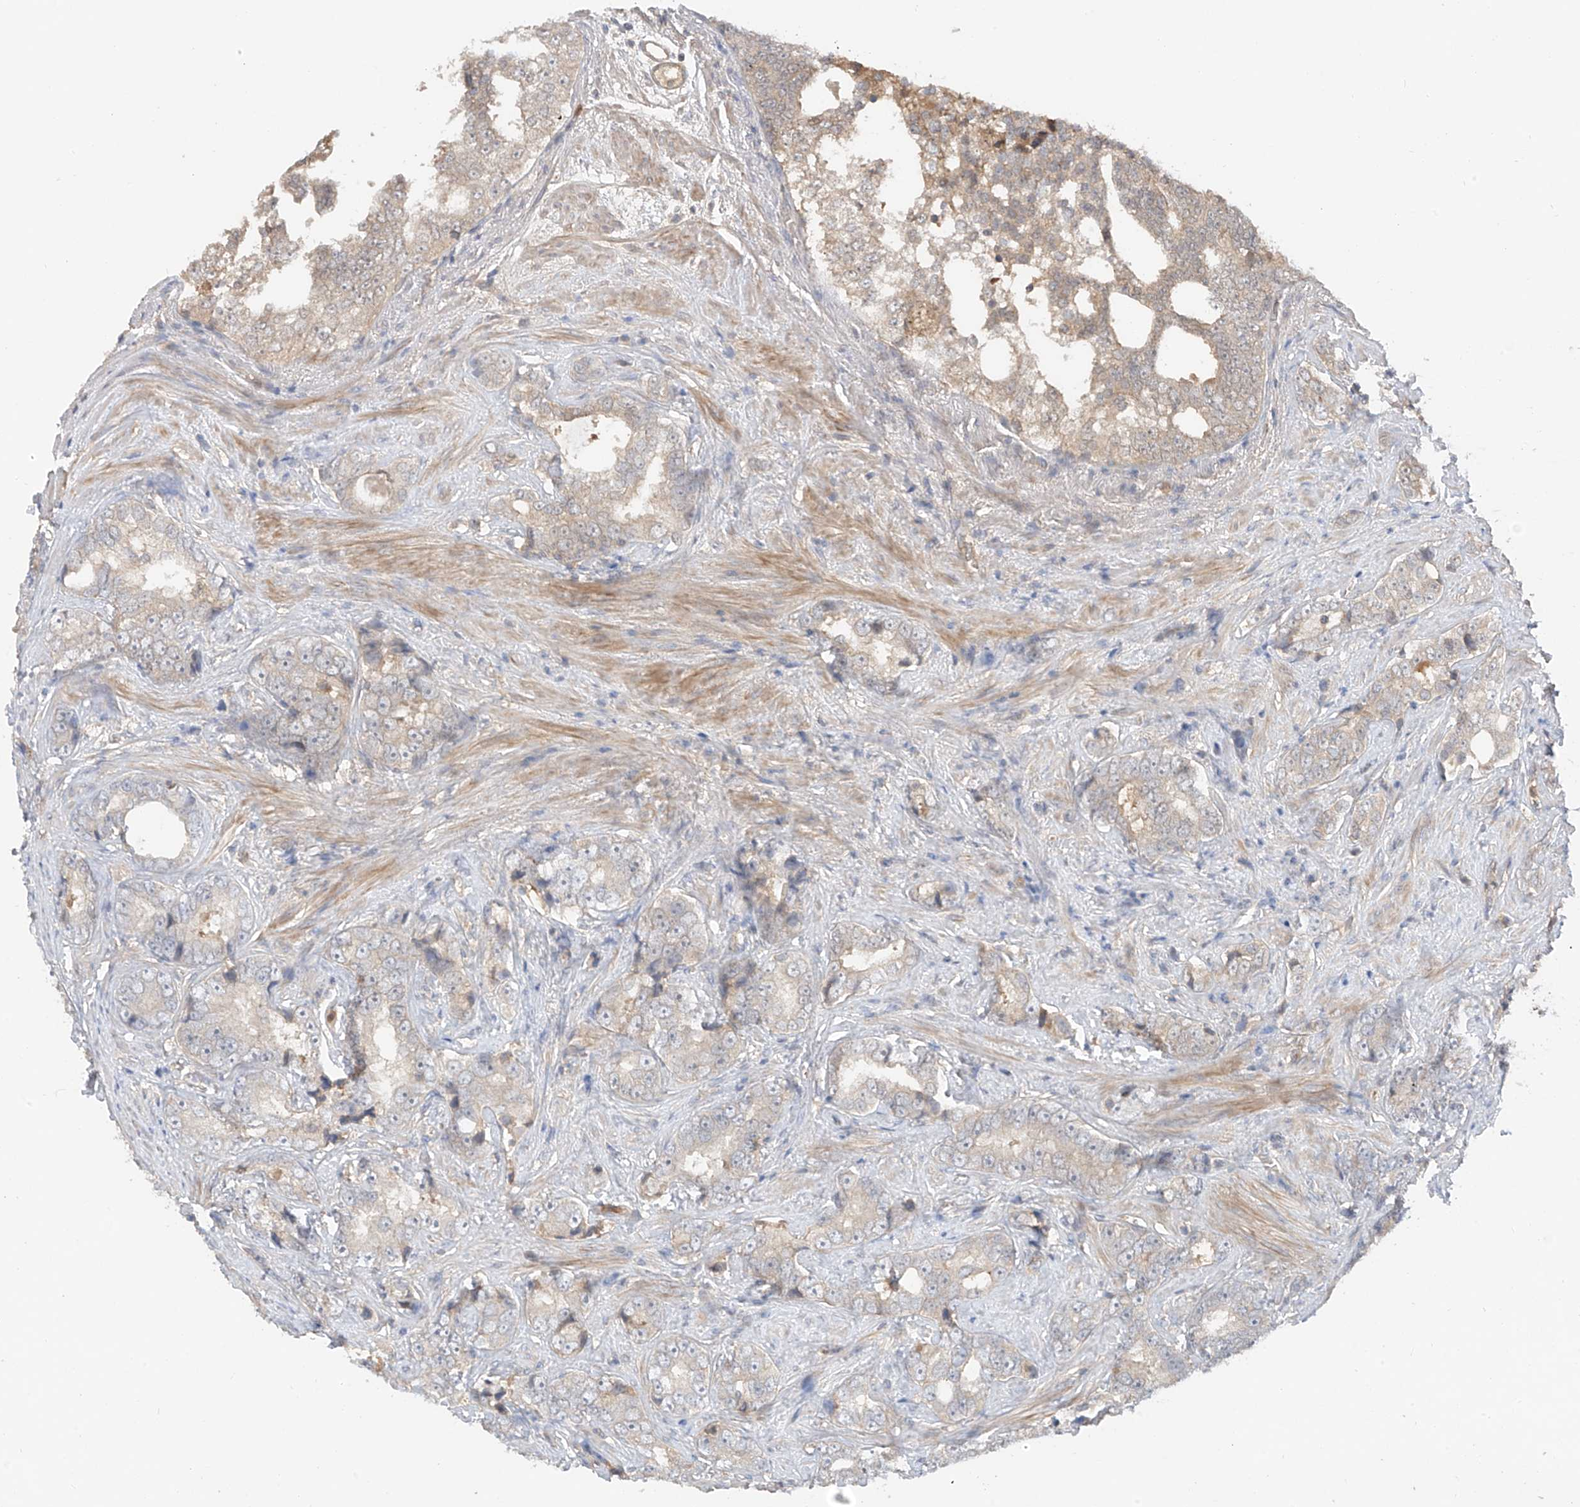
{"staining": {"intensity": "weak", "quantity": "25%-75%", "location": "cytoplasmic/membranous"}, "tissue": "prostate cancer", "cell_type": "Tumor cells", "image_type": "cancer", "snomed": [{"axis": "morphology", "description": "Adenocarcinoma, High grade"}, {"axis": "topography", "description": "Prostate"}], "caption": "High-magnification brightfield microscopy of prostate cancer stained with DAB (brown) and counterstained with hematoxylin (blue). tumor cells exhibit weak cytoplasmic/membranous staining is appreciated in about25%-75% of cells. The protein is stained brown, and the nuclei are stained in blue (DAB (3,3'-diaminobenzidine) IHC with brightfield microscopy, high magnification).", "gene": "CACNA2D4", "patient": {"sex": "male", "age": 66}}